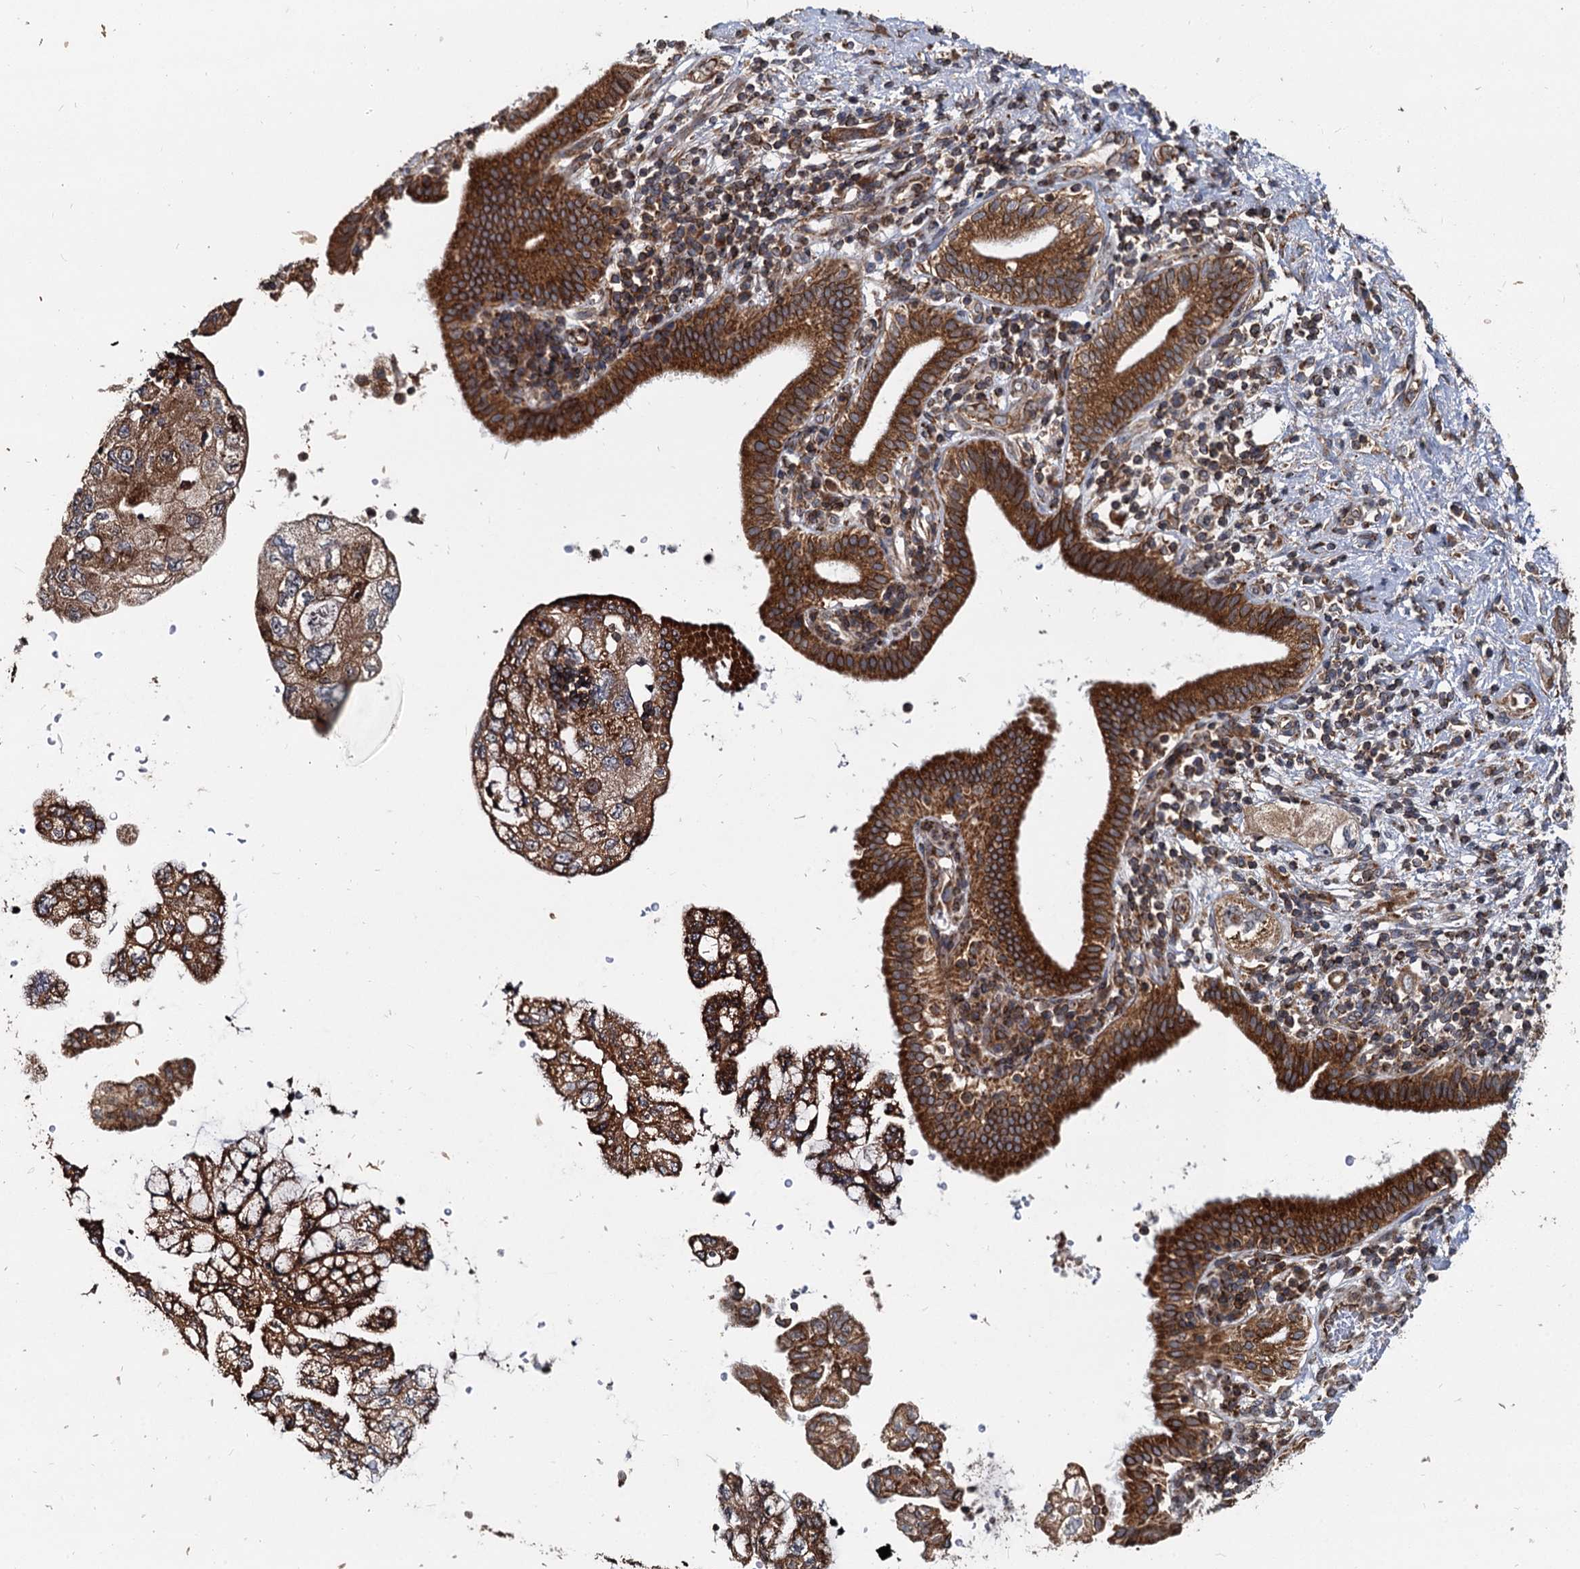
{"staining": {"intensity": "strong", "quantity": ">75%", "location": "cytoplasmic/membranous"}, "tissue": "pancreatic cancer", "cell_type": "Tumor cells", "image_type": "cancer", "snomed": [{"axis": "morphology", "description": "Adenocarcinoma, NOS"}, {"axis": "topography", "description": "Pancreas"}], "caption": "DAB (3,3'-diaminobenzidine) immunohistochemical staining of adenocarcinoma (pancreatic) shows strong cytoplasmic/membranous protein positivity in approximately >75% of tumor cells.", "gene": "STIM1", "patient": {"sex": "female", "age": 73}}